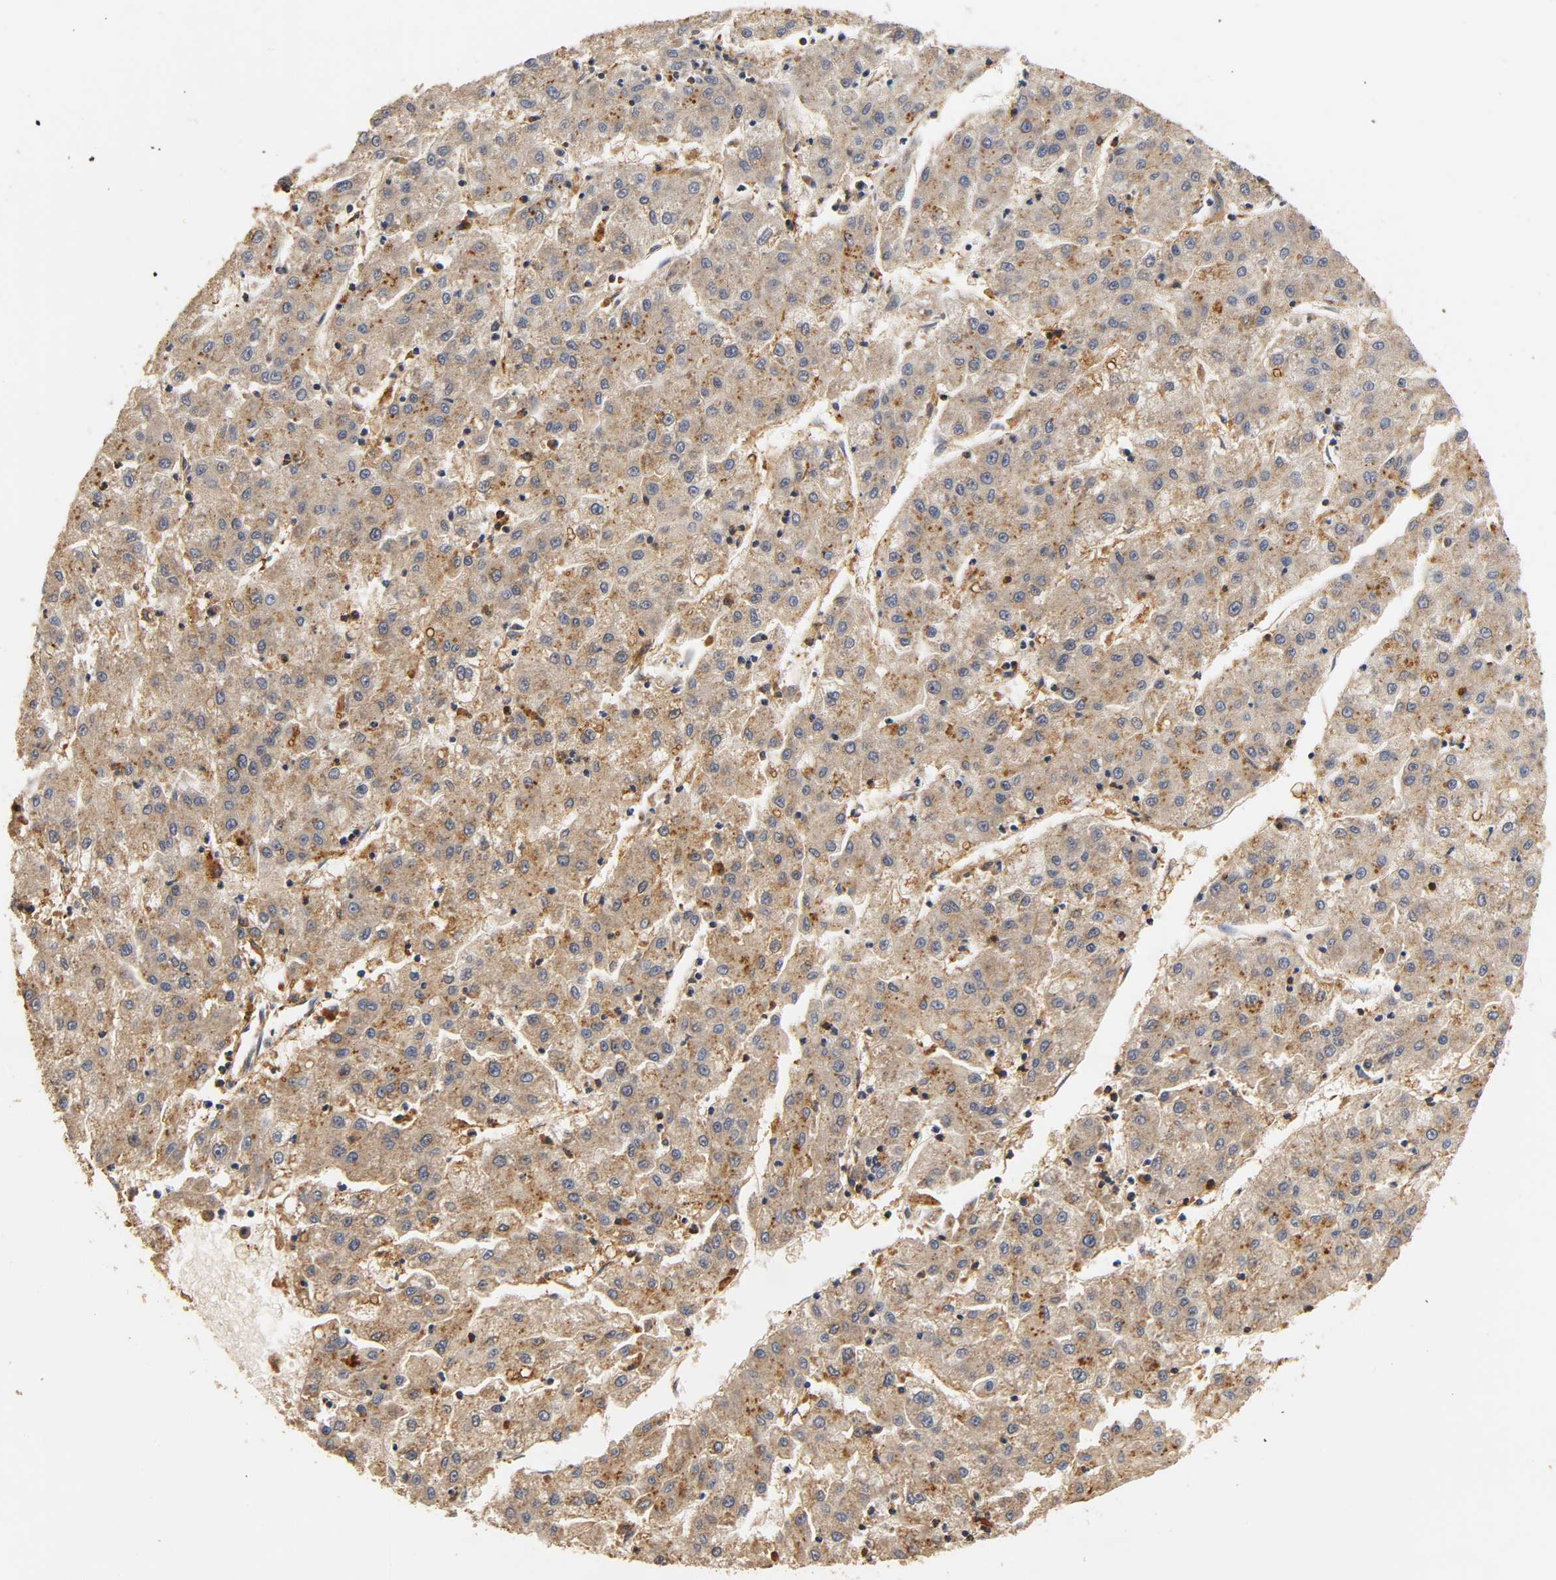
{"staining": {"intensity": "moderate", "quantity": ">75%", "location": "cytoplasmic/membranous"}, "tissue": "liver cancer", "cell_type": "Tumor cells", "image_type": "cancer", "snomed": [{"axis": "morphology", "description": "Carcinoma, Hepatocellular, NOS"}, {"axis": "topography", "description": "Liver"}], "caption": "A brown stain labels moderate cytoplasmic/membranous expression of a protein in human liver cancer (hepatocellular carcinoma) tumor cells.", "gene": "SCAP", "patient": {"sex": "male", "age": 72}}